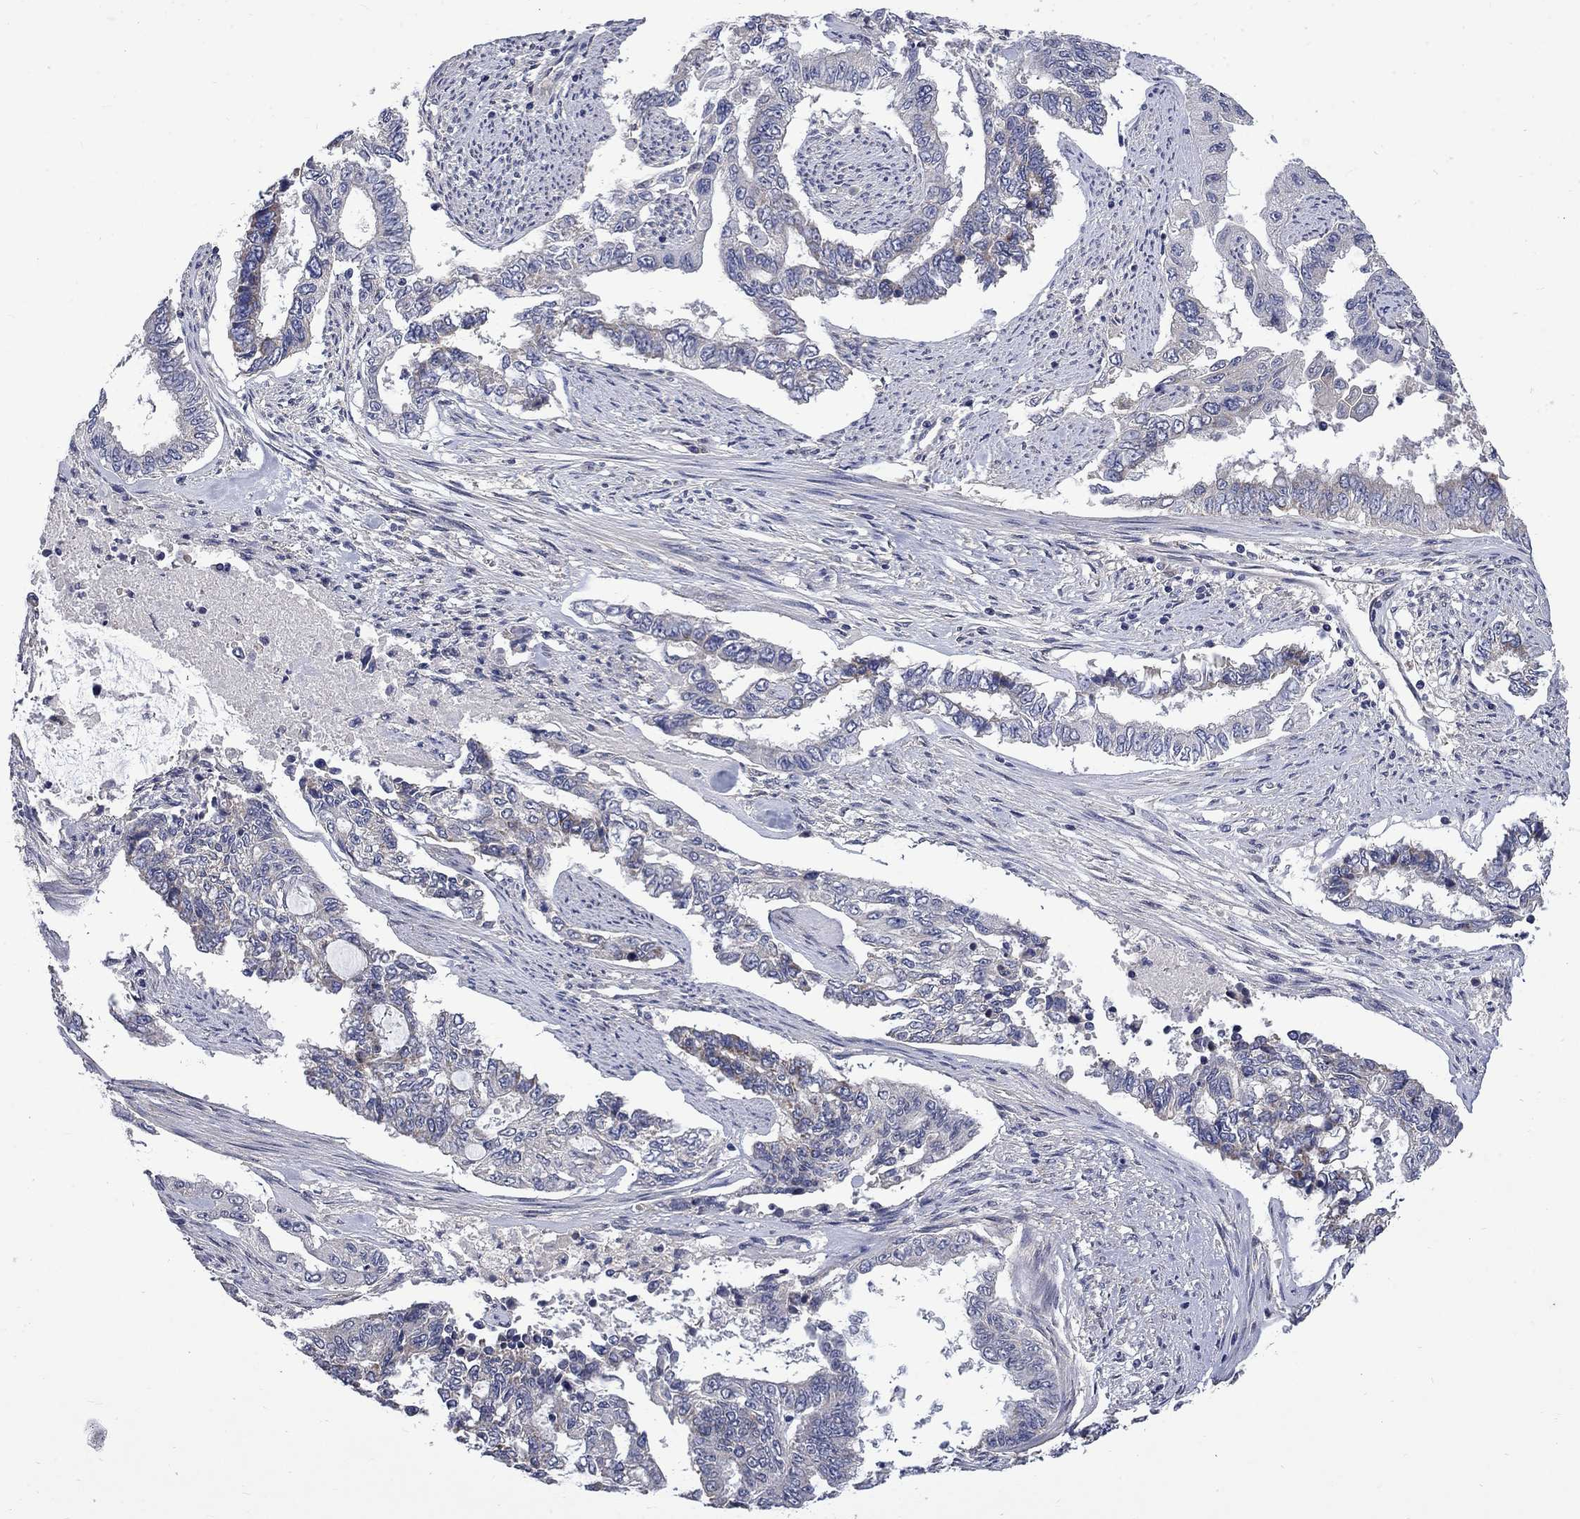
{"staining": {"intensity": "weak", "quantity": "<25%", "location": "cytoplasmic/membranous"}, "tissue": "endometrial cancer", "cell_type": "Tumor cells", "image_type": "cancer", "snomed": [{"axis": "morphology", "description": "Adenocarcinoma, NOS"}, {"axis": "topography", "description": "Uterus"}], "caption": "Image shows no significant protein staining in tumor cells of endometrial adenocarcinoma.", "gene": "HSPA12A", "patient": {"sex": "female", "age": 59}}